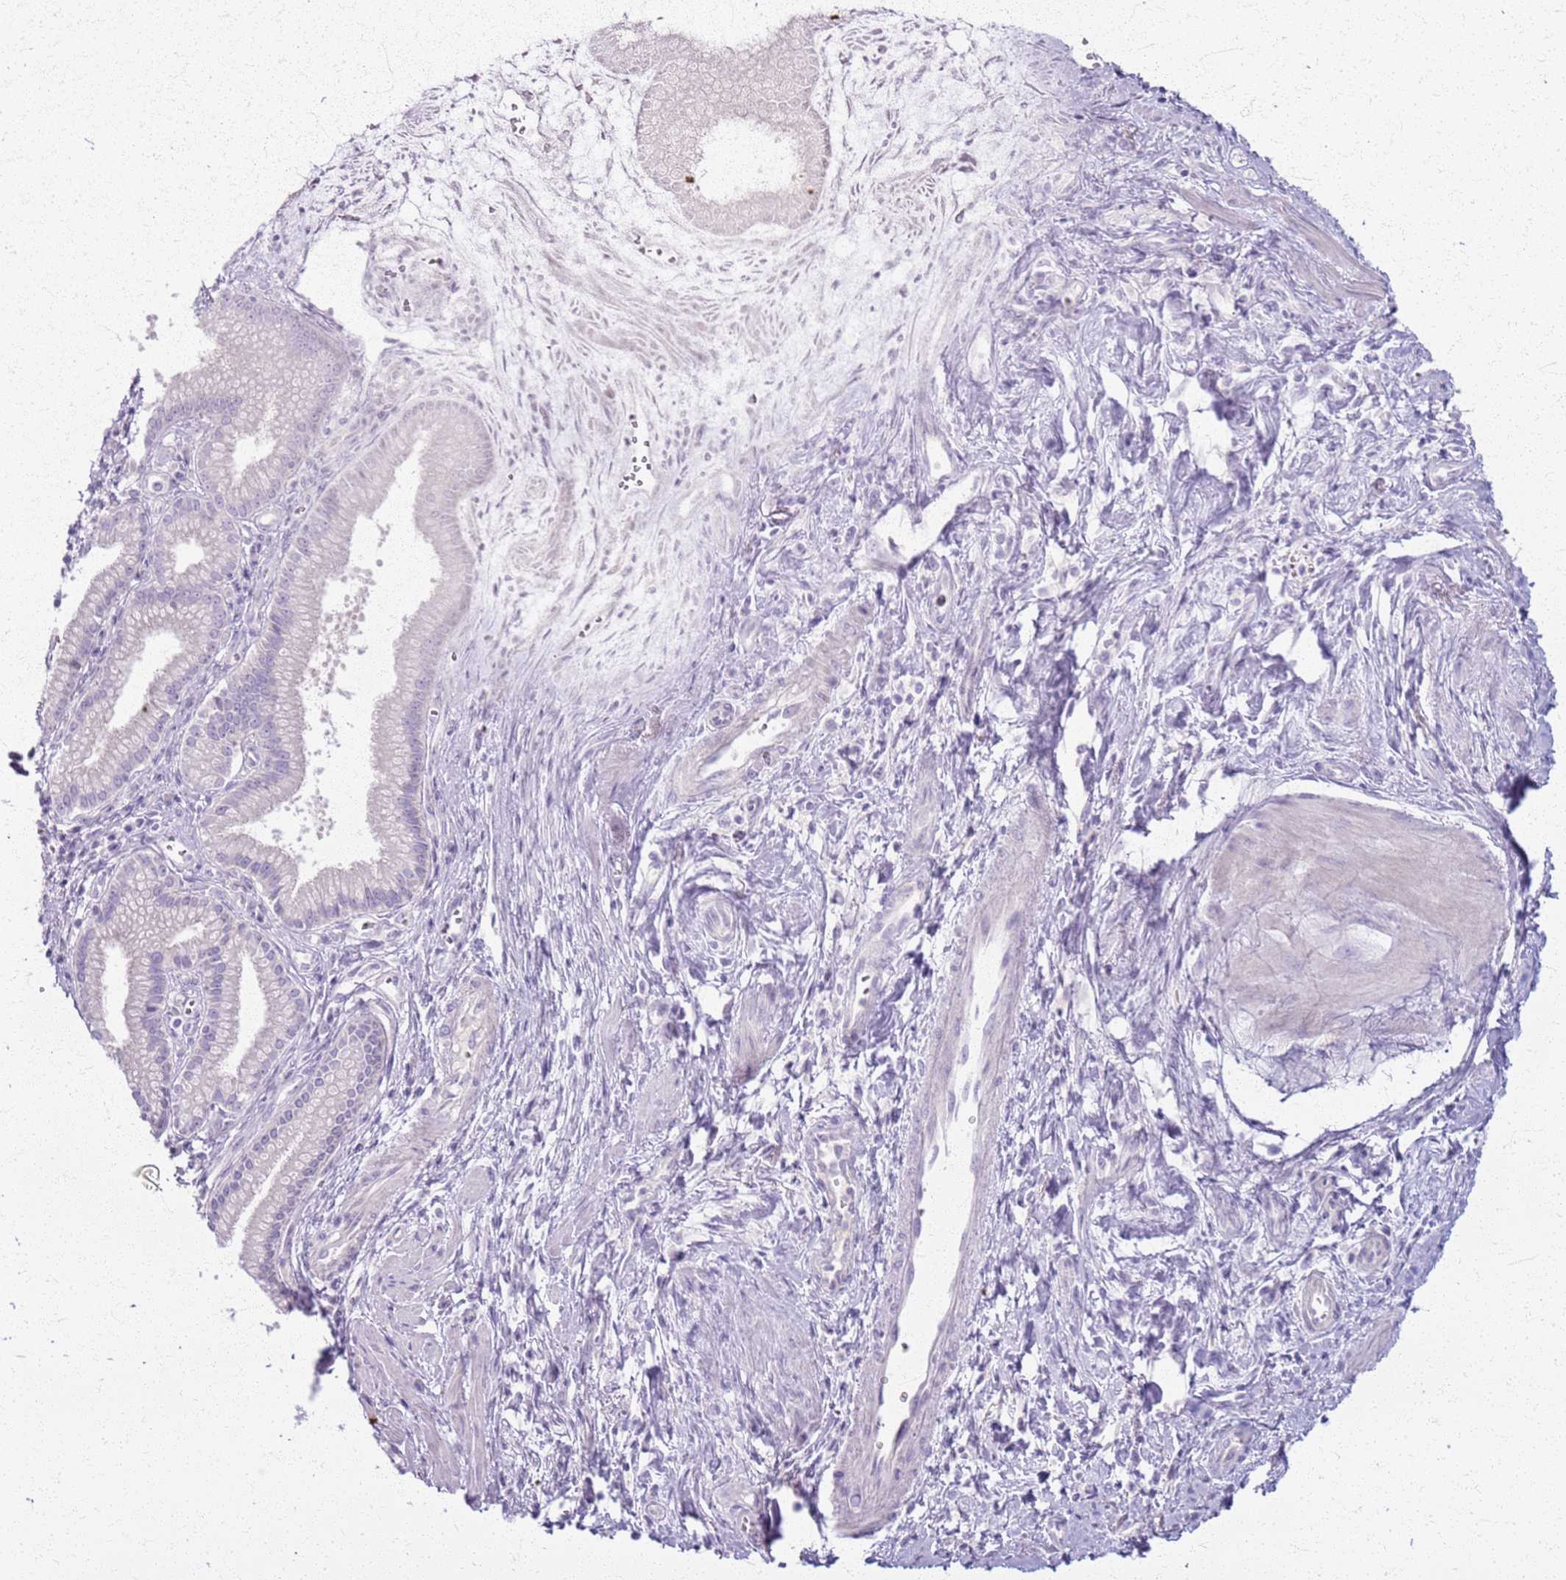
{"staining": {"intensity": "negative", "quantity": "none", "location": "none"}, "tissue": "pancreatic cancer", "cell_type": "Tumor cells", "image_type": "cancer", "snomed": [{"axis": "morphology", "description": "Adenocarcinoma, NOS"}, {"axis": "topography", "description": "Pancreas"}], "caption": "A histopathology image of pancreatic adenocarcinoma stained for a protein demonstrates no brown staining in tumor cells.", "gene": "CSRP3", "patient": {"sex": "male", "age": 78}}